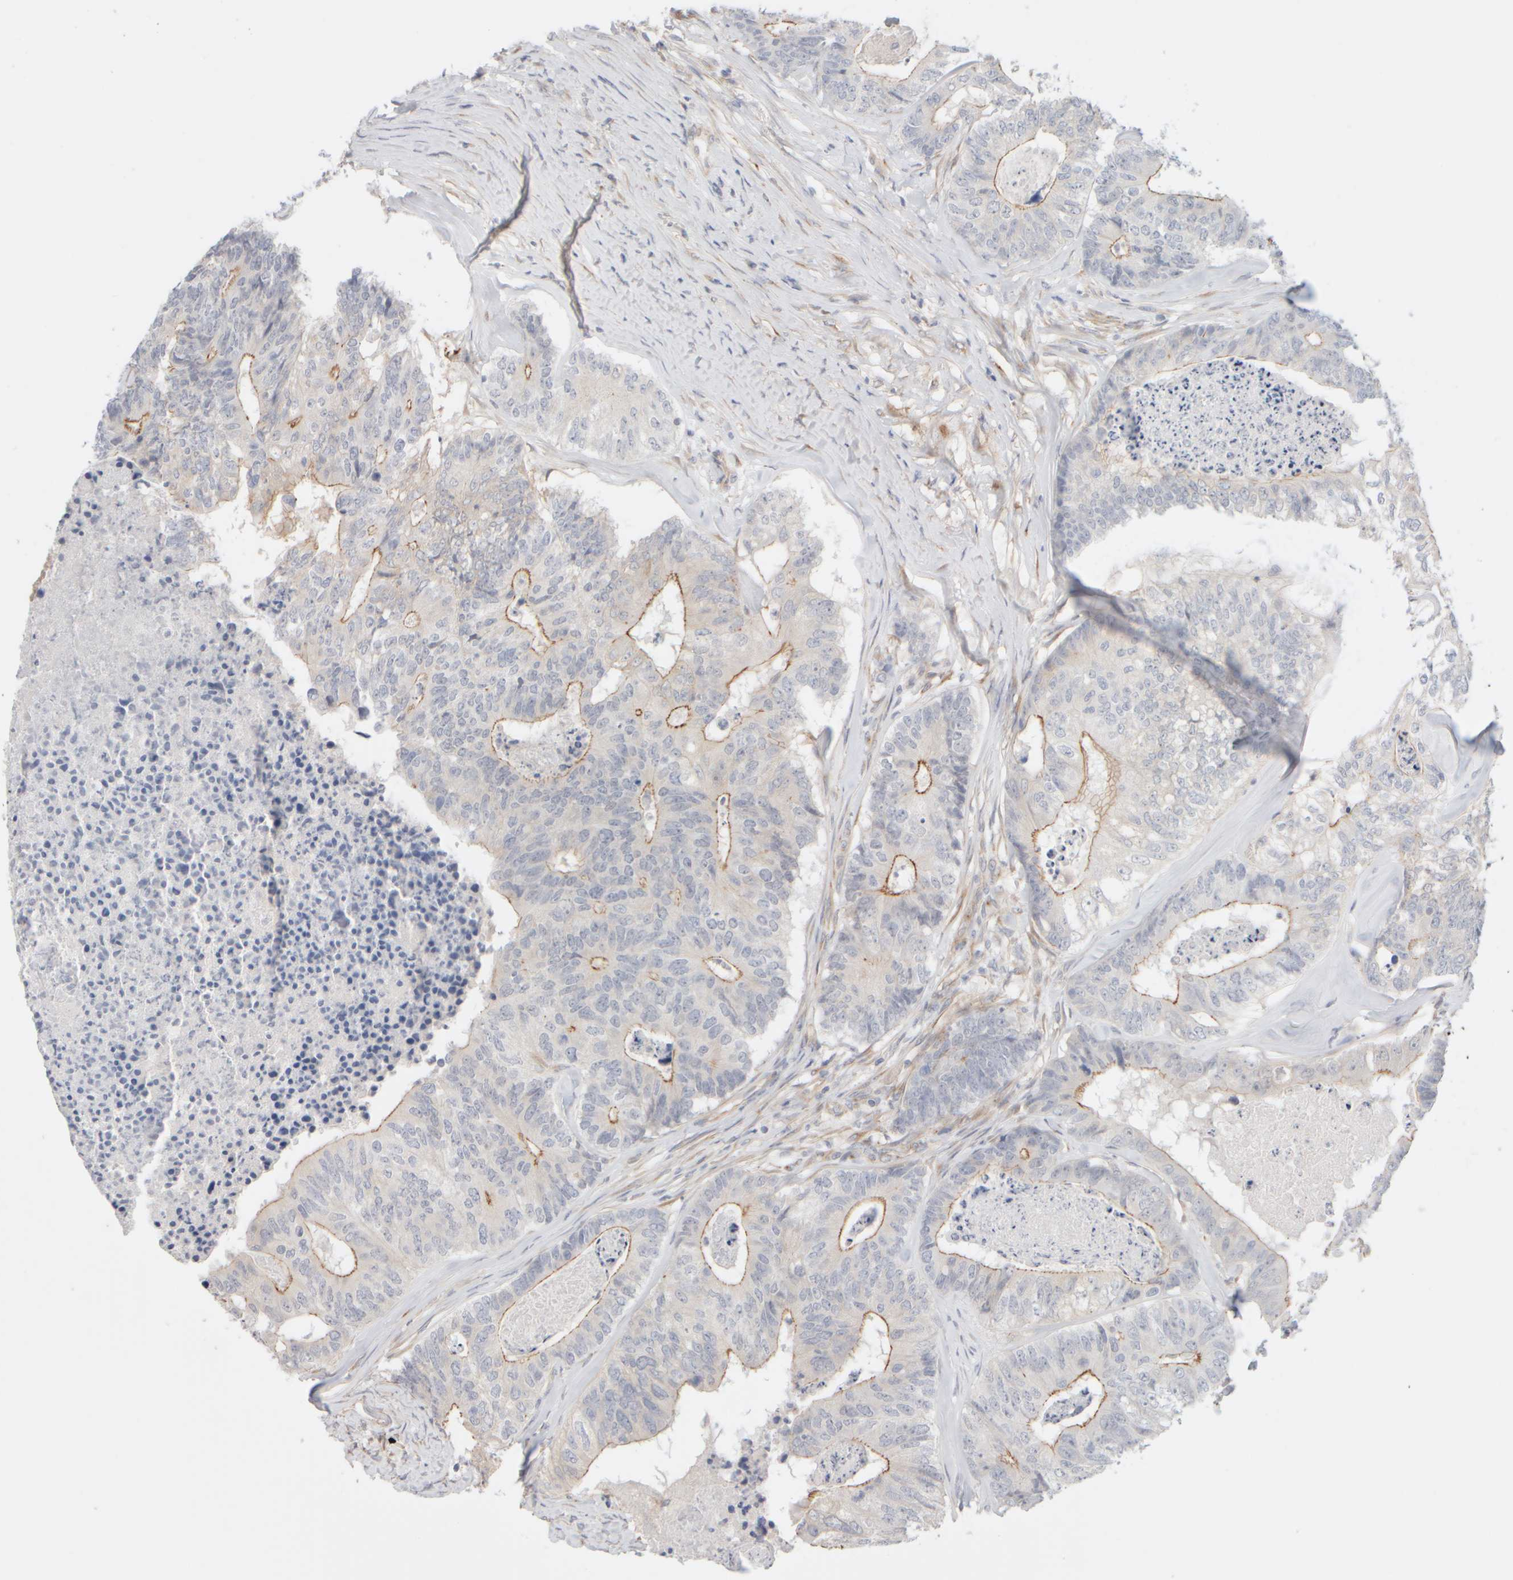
{"staining": {"intensity": "moderate", "quantity": "<25%", "location": "cytoplasmic/membranous"}, "tissue": "colorectal cancer", "cell_type": "Tumor cells", "image_type": "cancer", "snomed": [{"axis": "morphology", "description": "Adenocarcinoma, NOS"}, {"axis": "topography", "description": "Colon"}], "caption": "Immunohistochemistry (DAB) staining of human colorectal adenocarcinoma reveals moderate cytoplasmic/membranous protein expression in about <25% of tumor cells. Ihc stains the protein of interest in brown and the nuclei are stained blue.", "gene": "GOPC", "patient": {"sex": "female", "age": 67}}